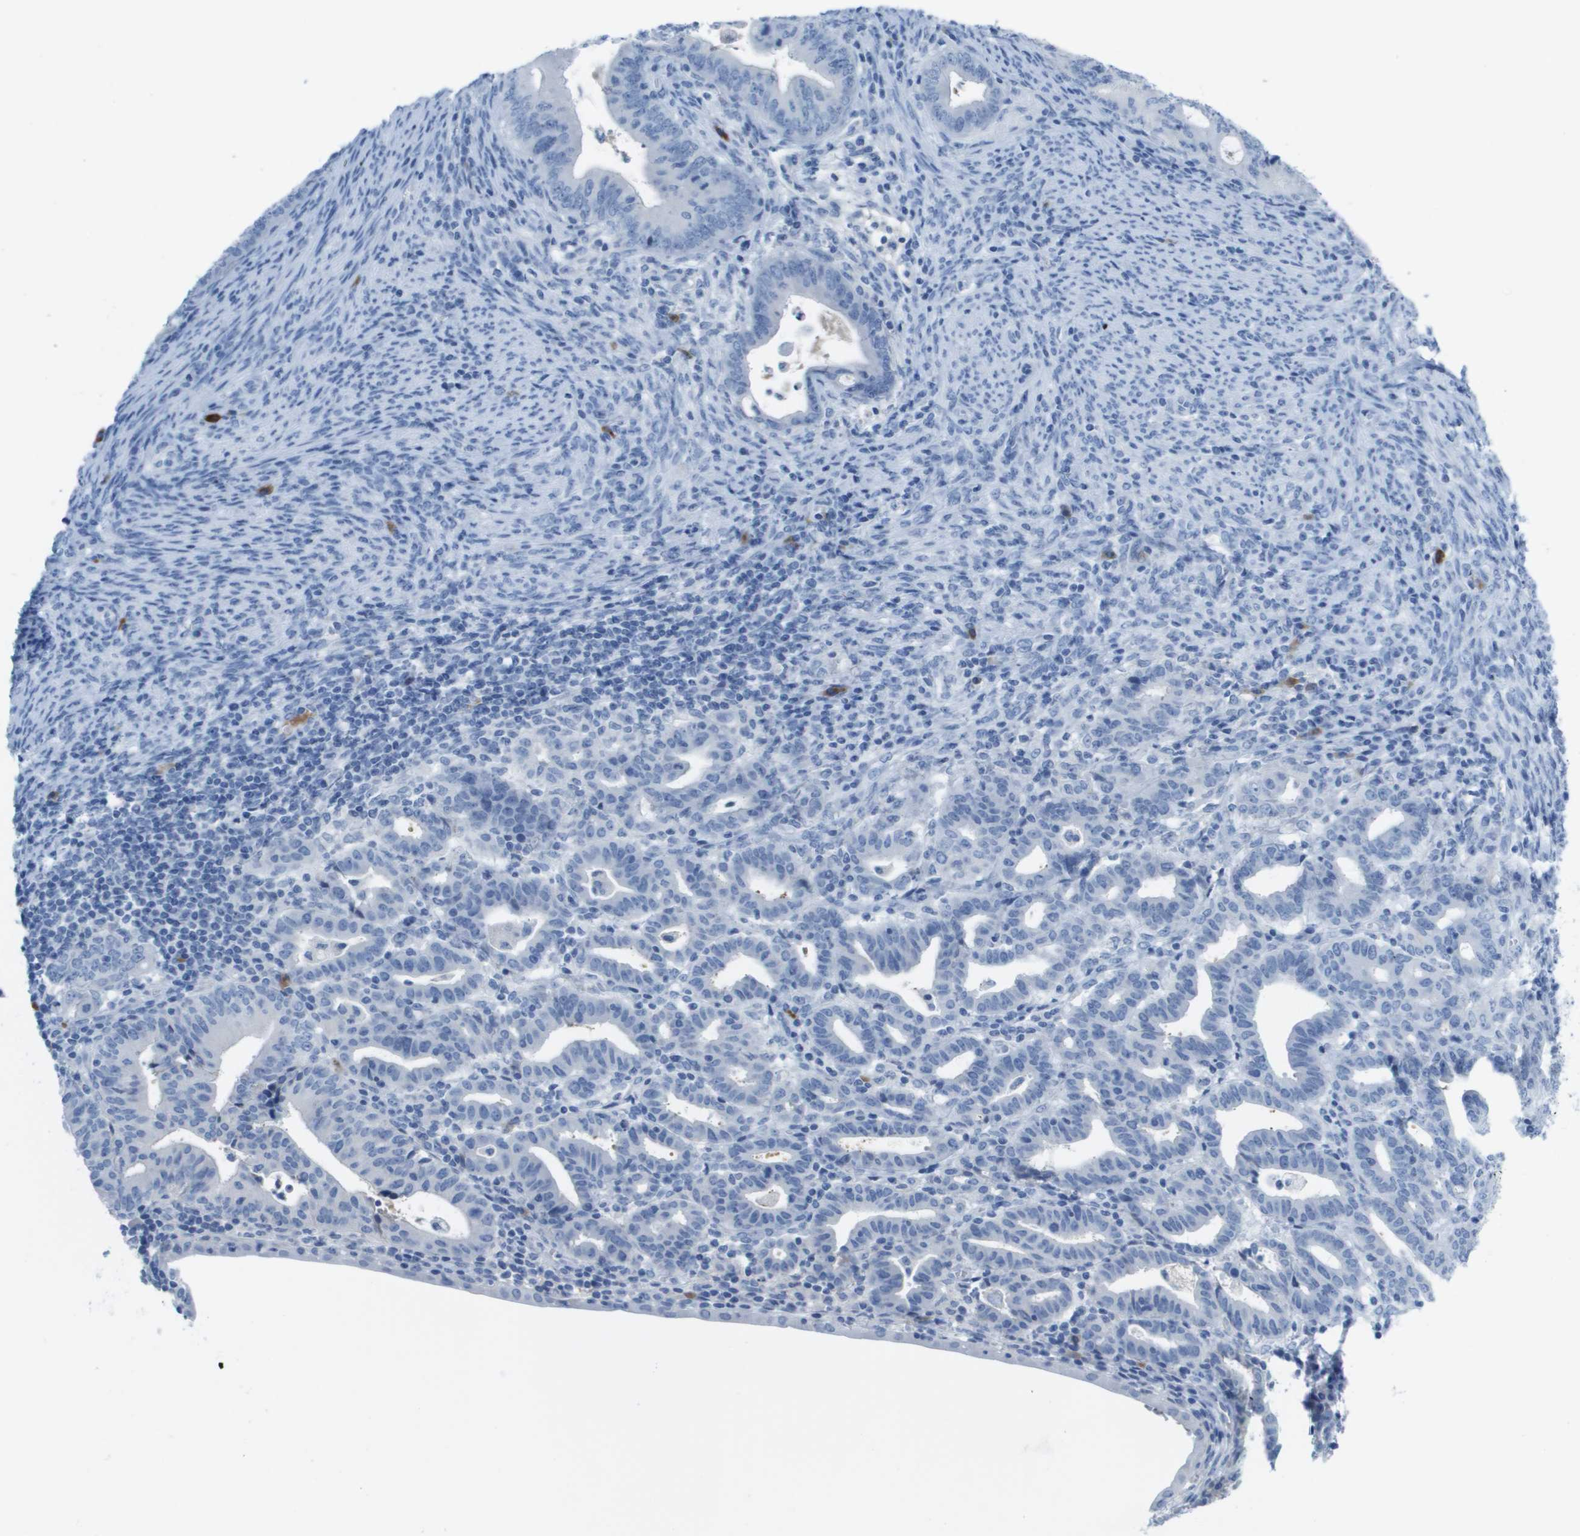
{"staining": {"intensity": "negative", "quantity": "none", "location": "none"}, "tissue": "endometrial cancer", "cell_type": "Tumor cells", "image_type": "cancer", "snomed": [{"axis": "morphology", "description": "Adenocarcinoma, NOS"}, {"axis": "topography", "description": "Uterus"}], "caption": "This is an IHC histopathology image of endometrial adenocarcinoma. There is no expression in tumor cells.", "gene": "GPR18", "patient": {"sex": "female", "age": 83}}